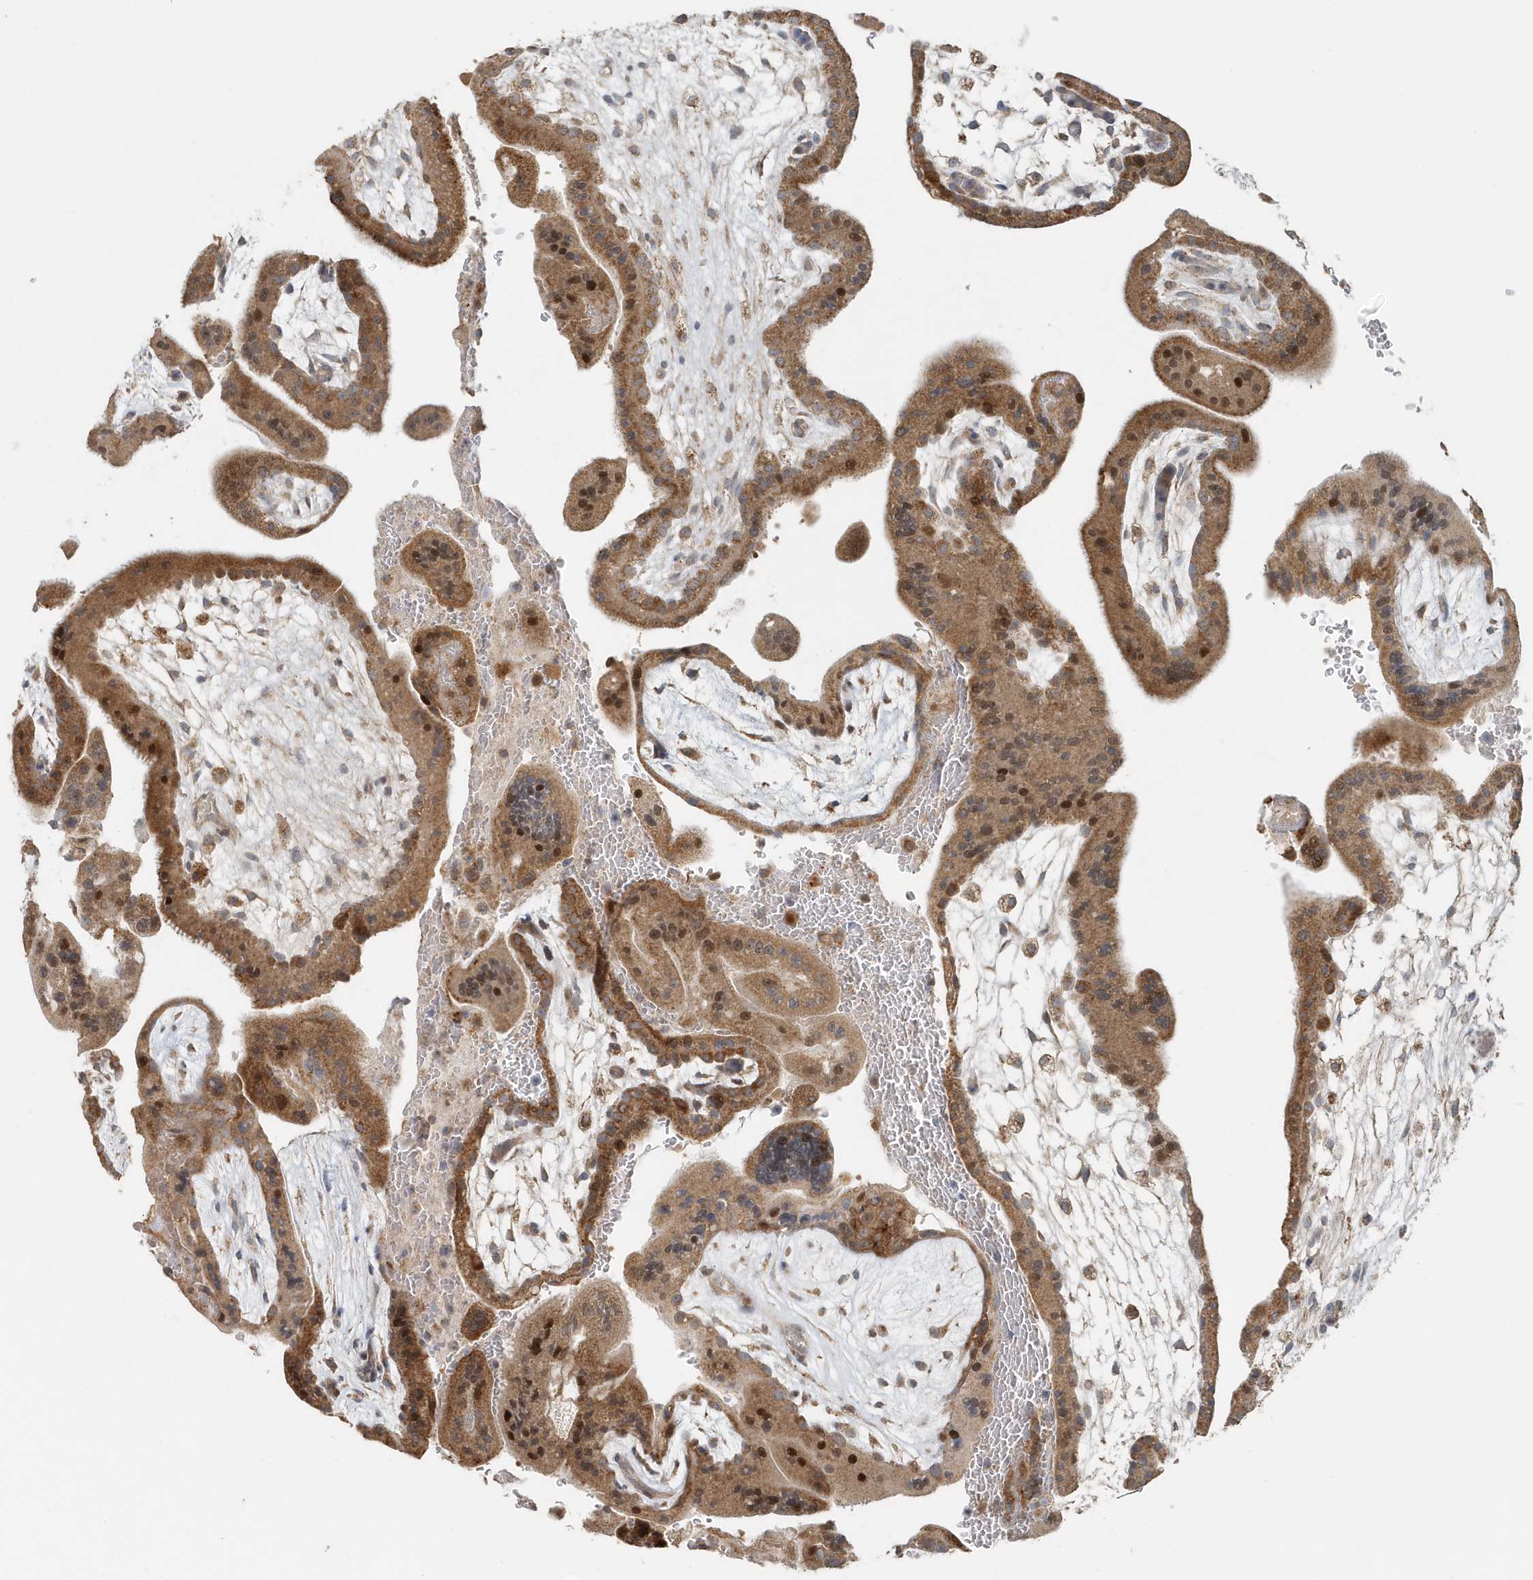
{"staining": {"intensity": "moderate", "quantity": ">75%", "location": "cytoplasmic/membranous,nuclear"}, "tissue": "placenta", "cell_type": "Trophoblastic cells", "image_type": "normal", "snomed": [{"axis": "morphology", "description": "Normal tissue, NOS"}, {"axis": "topography", "description": "Placenta"}], "caption": "Trophoblastic cells demonstrate medium levels of moderate cytoplasmic/membranous,nuclear positivity in approximately >75% of cells in unremarkable placenta. (DAB (3,3'-diaminobenzidine) IHC, brown staining for protein, blue staining for nuclei).", "gene": "MMUT", "patient": {"sex": "female", "age": 35}}